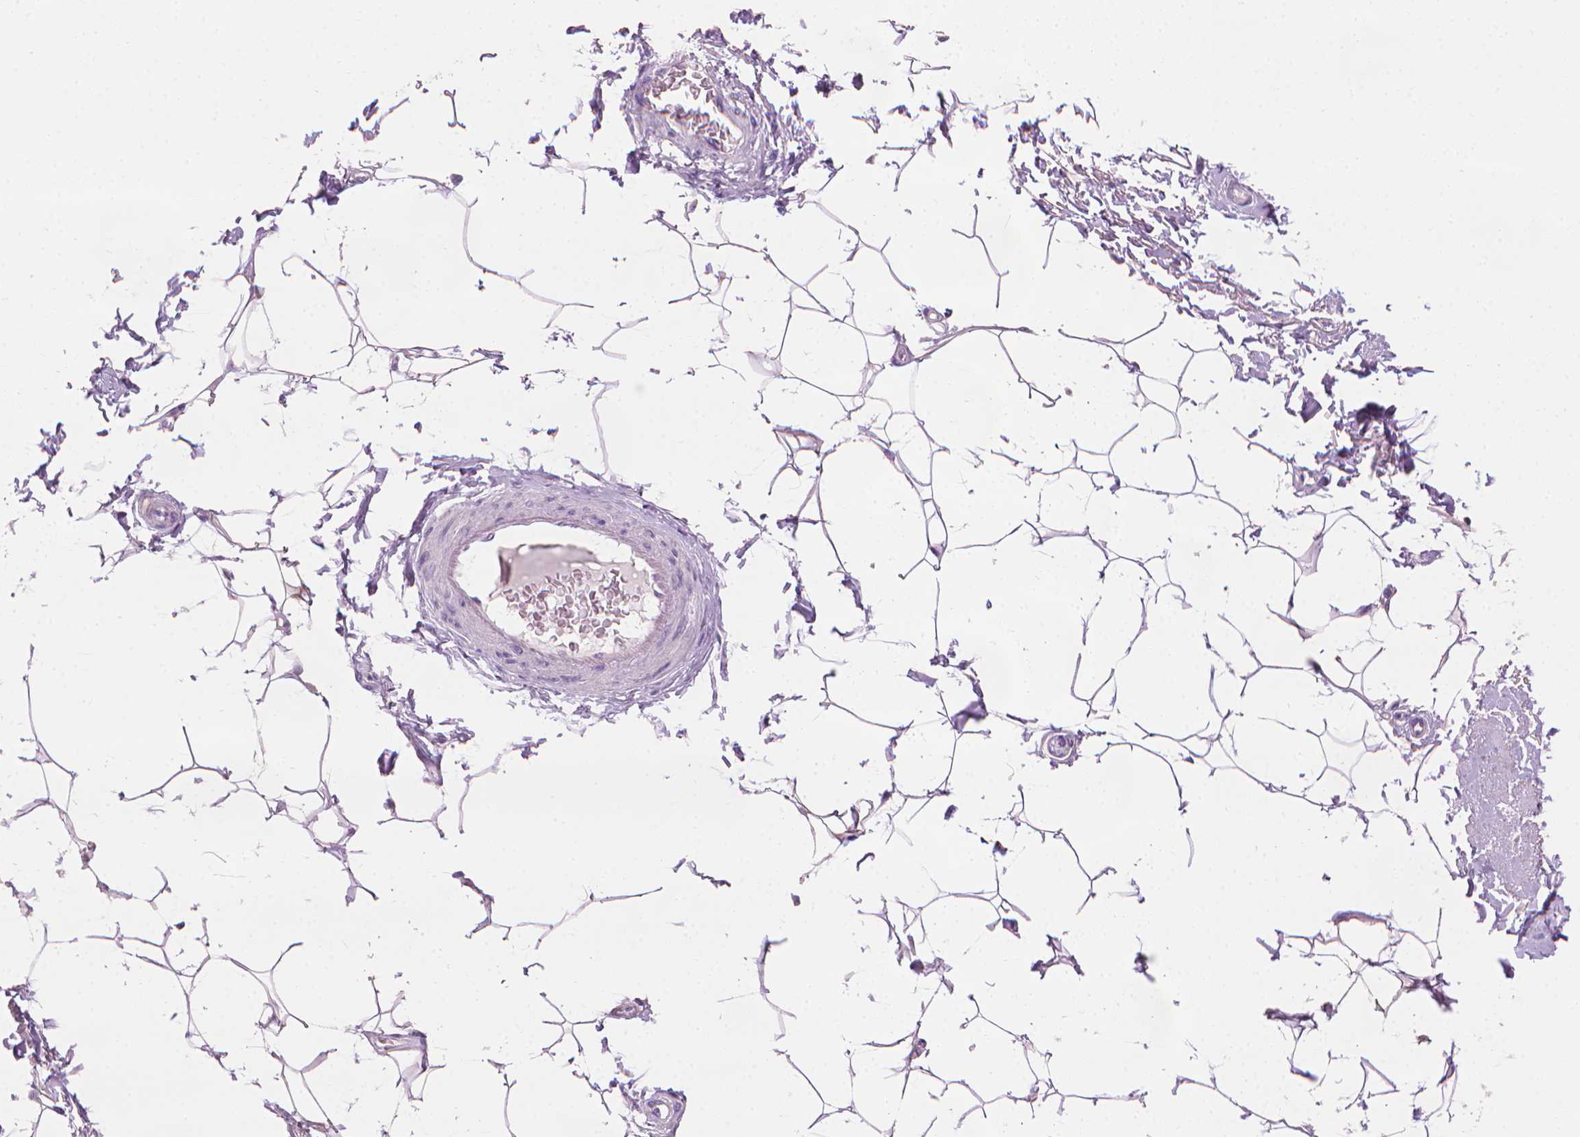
{"staining": {"intensity": "negative", "quantity": "none", "location": "none"}, "tissue": "adipose tissue", "cell_type": "Adipocytes", "image_type": "normal", "snomed": [{"axis": "morphology", "description": "Normal tissue, NOS"}, {"axis": "topography", "description": "Peripheral nerve tissue"}], "caption": "This is an immunohistochemistry histopathology image of normal adipose tissue. There is no expression in adipocytes.", "gene": "MLANA", "patient": {"sex": "male", "age": 51}}